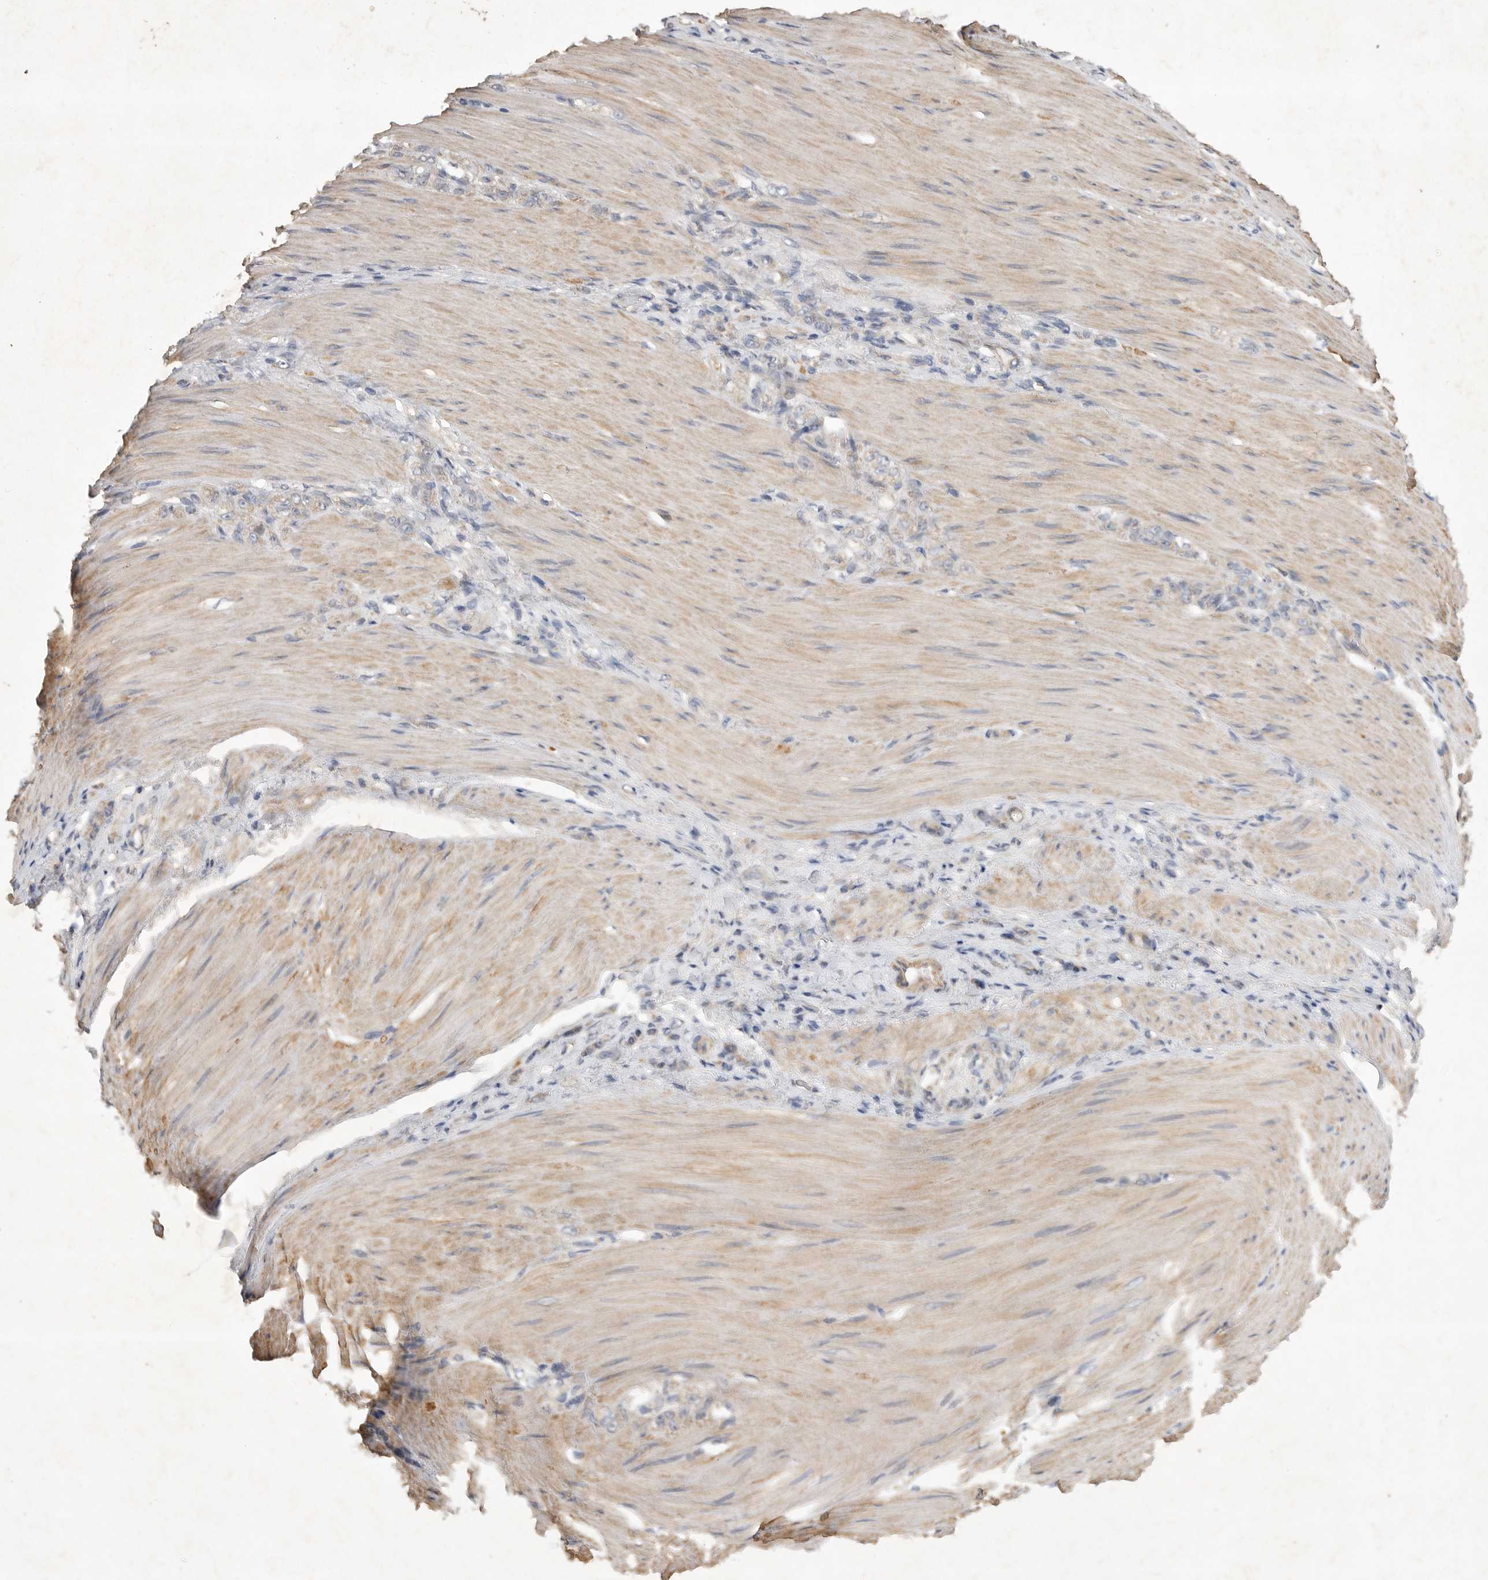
{"staining": {"intensity": "negative", "quantity": "none", "location": "none"}, "tissue": "stomach cancer", "cell_type": "Tumor cells", "image_type": "cancer", "snomed": [{"axis": "morphology", "description": "Normal tissue, NOS"}, {"axis": "morphology", "description": "Adenocarcinoma, NOS"}, {"axis": "topography", "description": "Stomach"}], "caption": "A histopathology image of human adenocarcinoma (stomach) is negative for staining in tumor cells.", "gene": "EDEM3", "patient": {"sex": "male", "age": 82}}